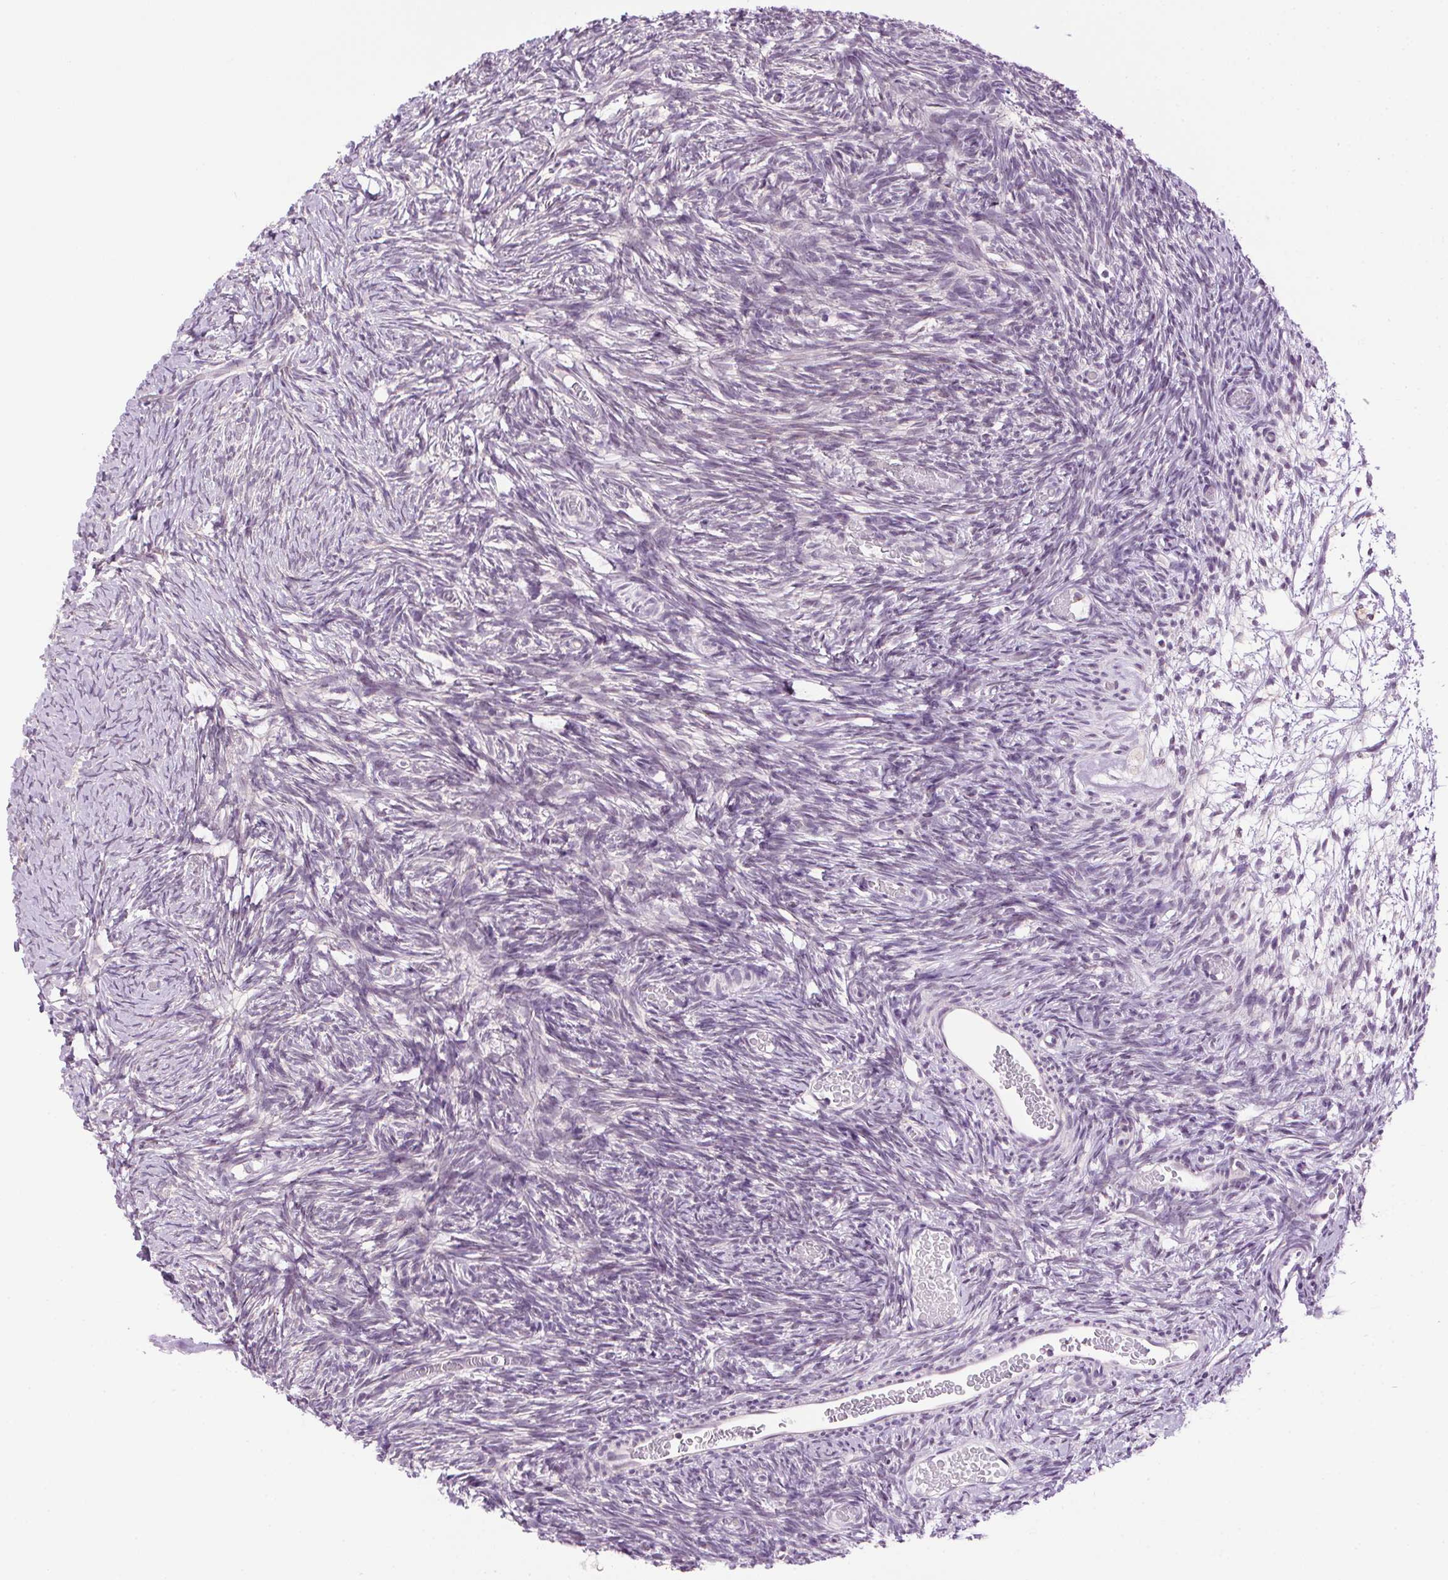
{"staining": {"intensity": "negative", "quantity": "none", "location": "none"}, "tissue": "ovary", "cell_type": "Ovarian stroma cells", "image_type": "normal", "snomed": [{"axis": "morphology", "description": "Normal tissue, NOS"}, {"axis": "topography", "description": "Ovary"}], "caption": "The photomicrograph demonstrates no staining of ovarian stroma cells in unremarkable ovary.", "gene": "SMIM13", "patient": {"sex": "female", "age": 39}}